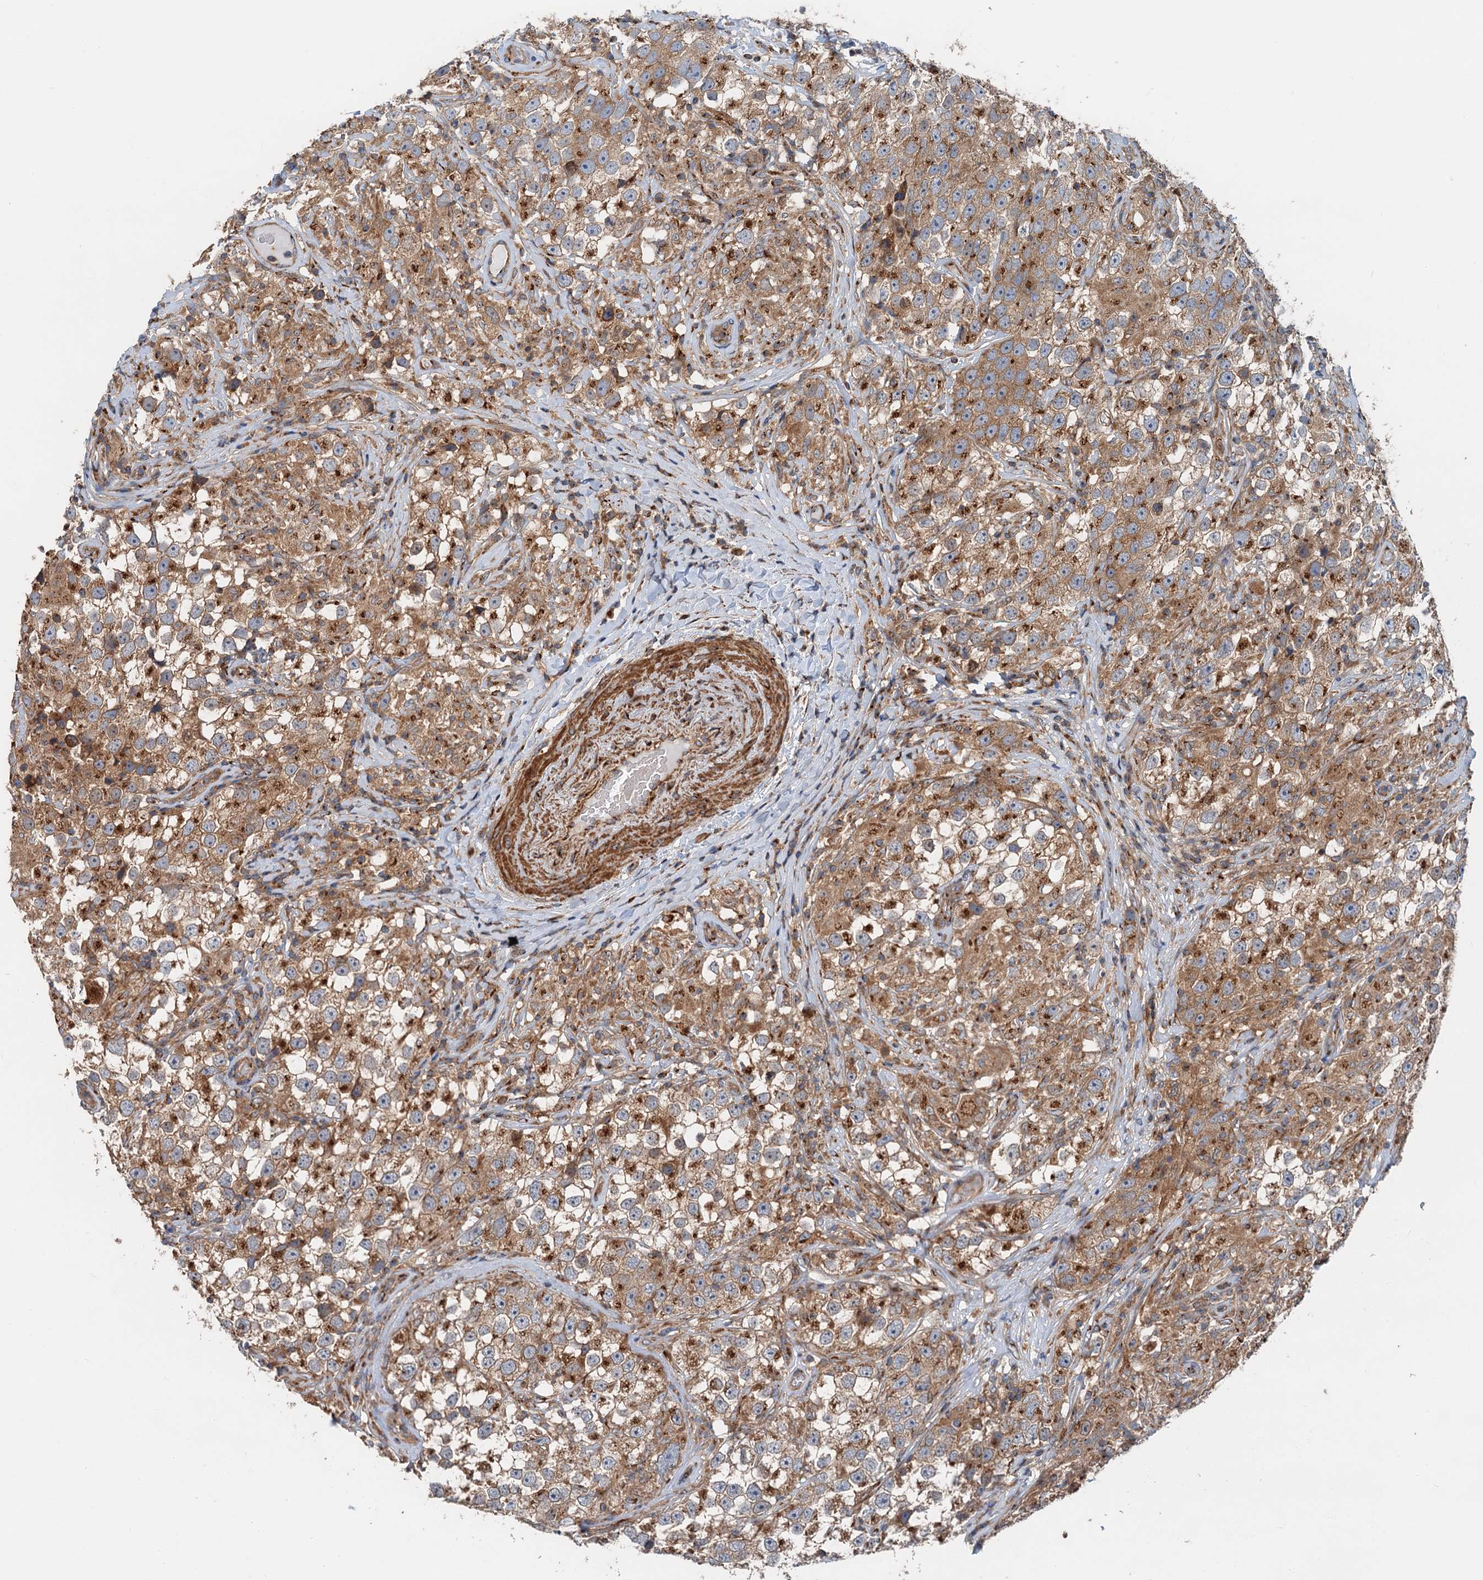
{"staining": {"intensity": "moderate", "quantity": ">75%", "location": "cytoplasmic/membranous"}, "tissue": "testis cancer", "cell_type": "Tumor cells", "image_type": "cancer", "snomed": [{"axis": "morphology", "description": "Seminoma, NOS"}, {"axis": "topography", "description": "Testis"}], "caption": "A brown stain highlights moderate cytoplasmic/membranous staining of a protein in seminoma (testis) tumor cells. Nuclei are stained in blue.", "gene": "ANKRD26", "patient": {"sex": "male", "age": 46}}